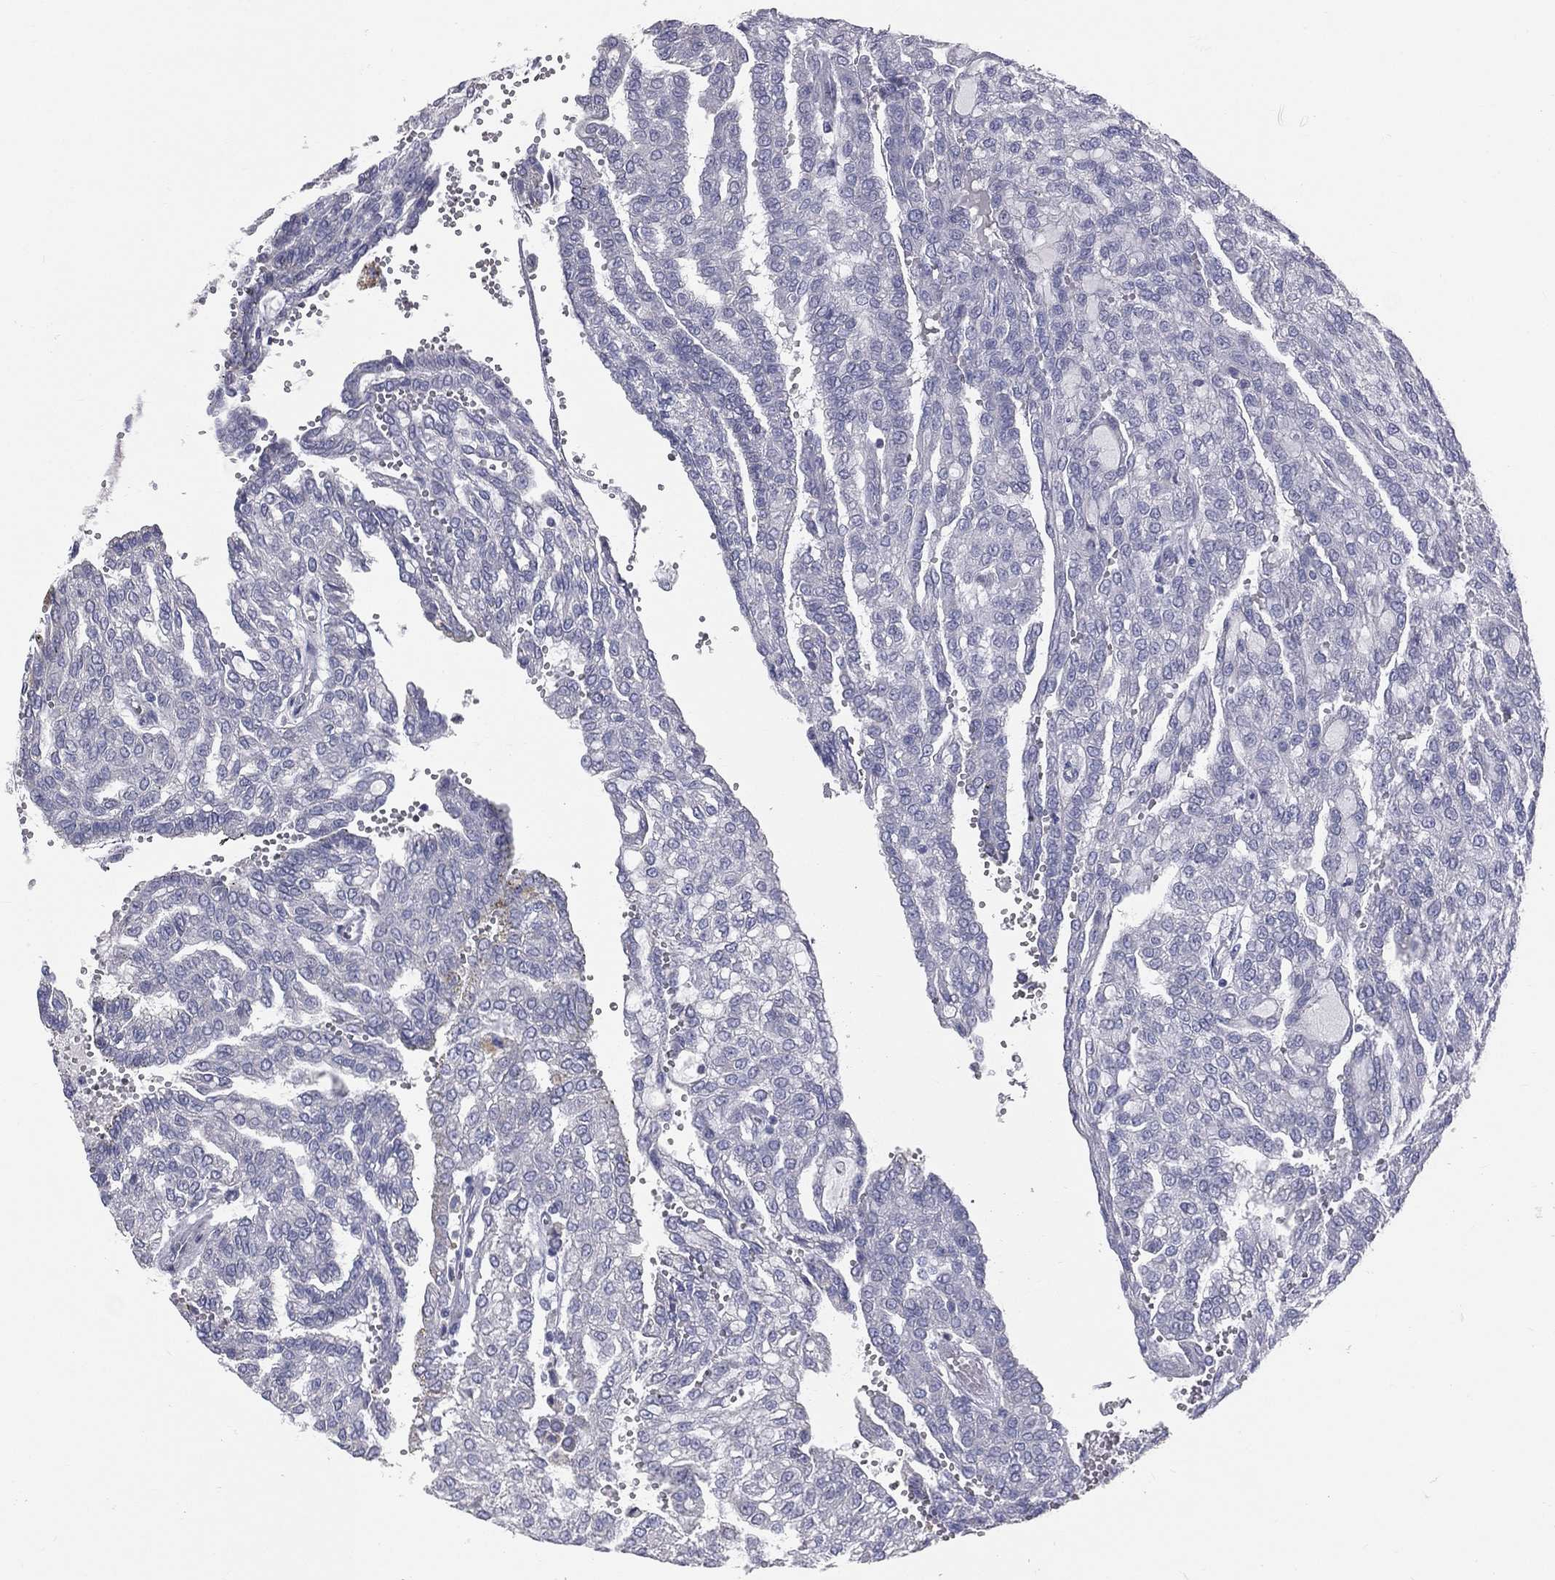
{"staining": {"intensity": "negative", "quantity": "none", "location": "none"}, "tissue": "renal cancer", "cell_type": "Tumor cells", "image_type": "cancer", "snomed": [{"axis": "morphology", "description": "Adenocarcinoma, NOS"}, {"axis": "topography", "description": "Kidney"}], "caption": "Photomicrograph shows no protein staining in tumor cells of renal cancer (adenocarcinoma) tissue.", "gene": "STK31", "patient": {"sex": "male", "age": 63}}